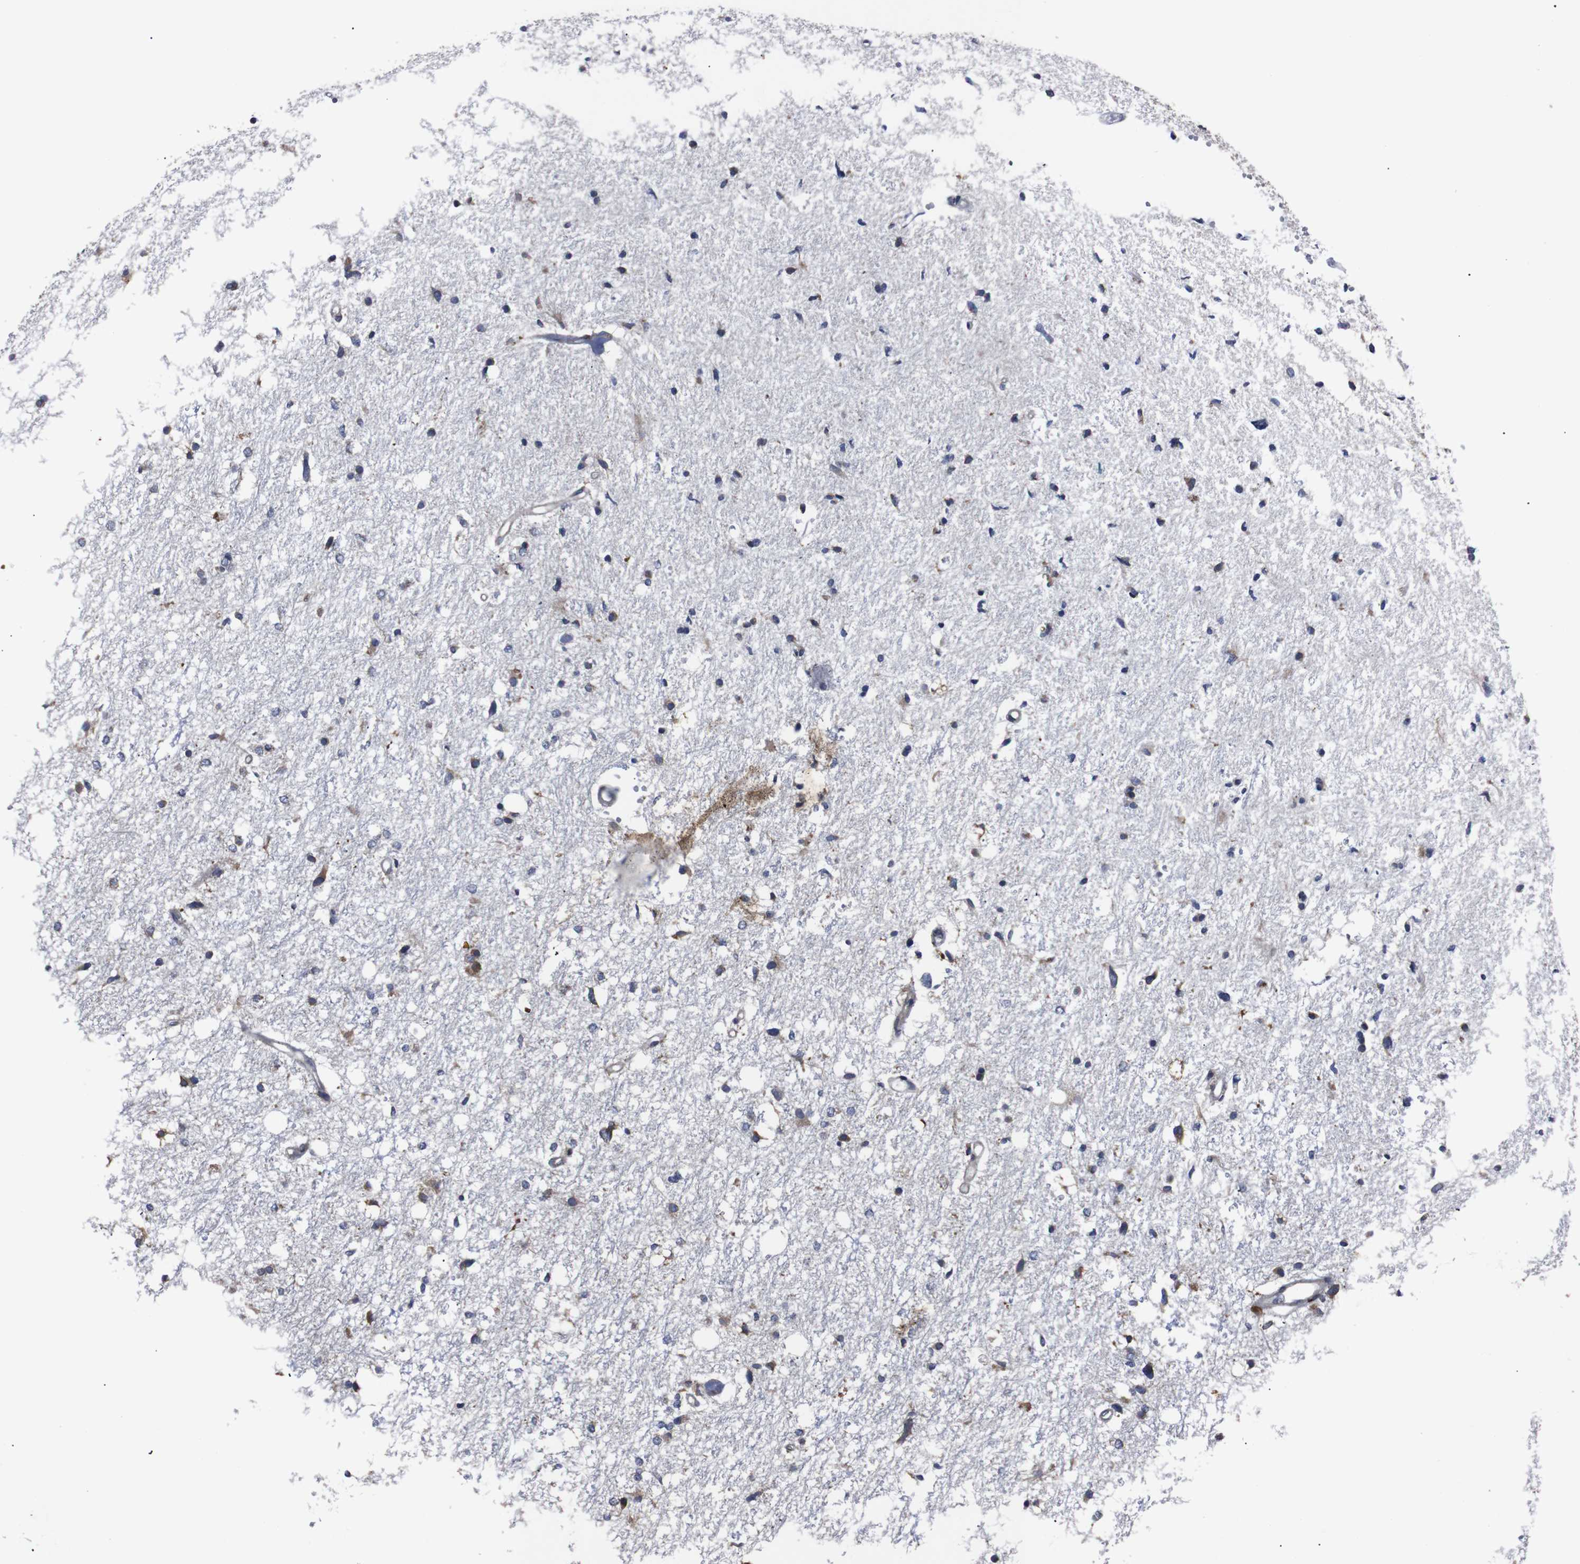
{"staining": {"intensity": "moderate", "quantity": "25%-75%", "location": "cytoplasmic/membranous"}, "tissue": "glioma", "cell_type": "Tumor cells", "image_type": "cancer", "snomed": [{"axis": "morphology", "description": "Glioma, malignant, High grade"}, {"axis": "topography", "description": "Brain"}], "caption": "The photomicrograph displays staining of malignant glioma (high-grade), revealing moderate cytoplasmic/membranous protein positivity (brown color) within tumor cells.", "gene": "SIGMAR1", "patient": {"sex": "female", "age": 59}}